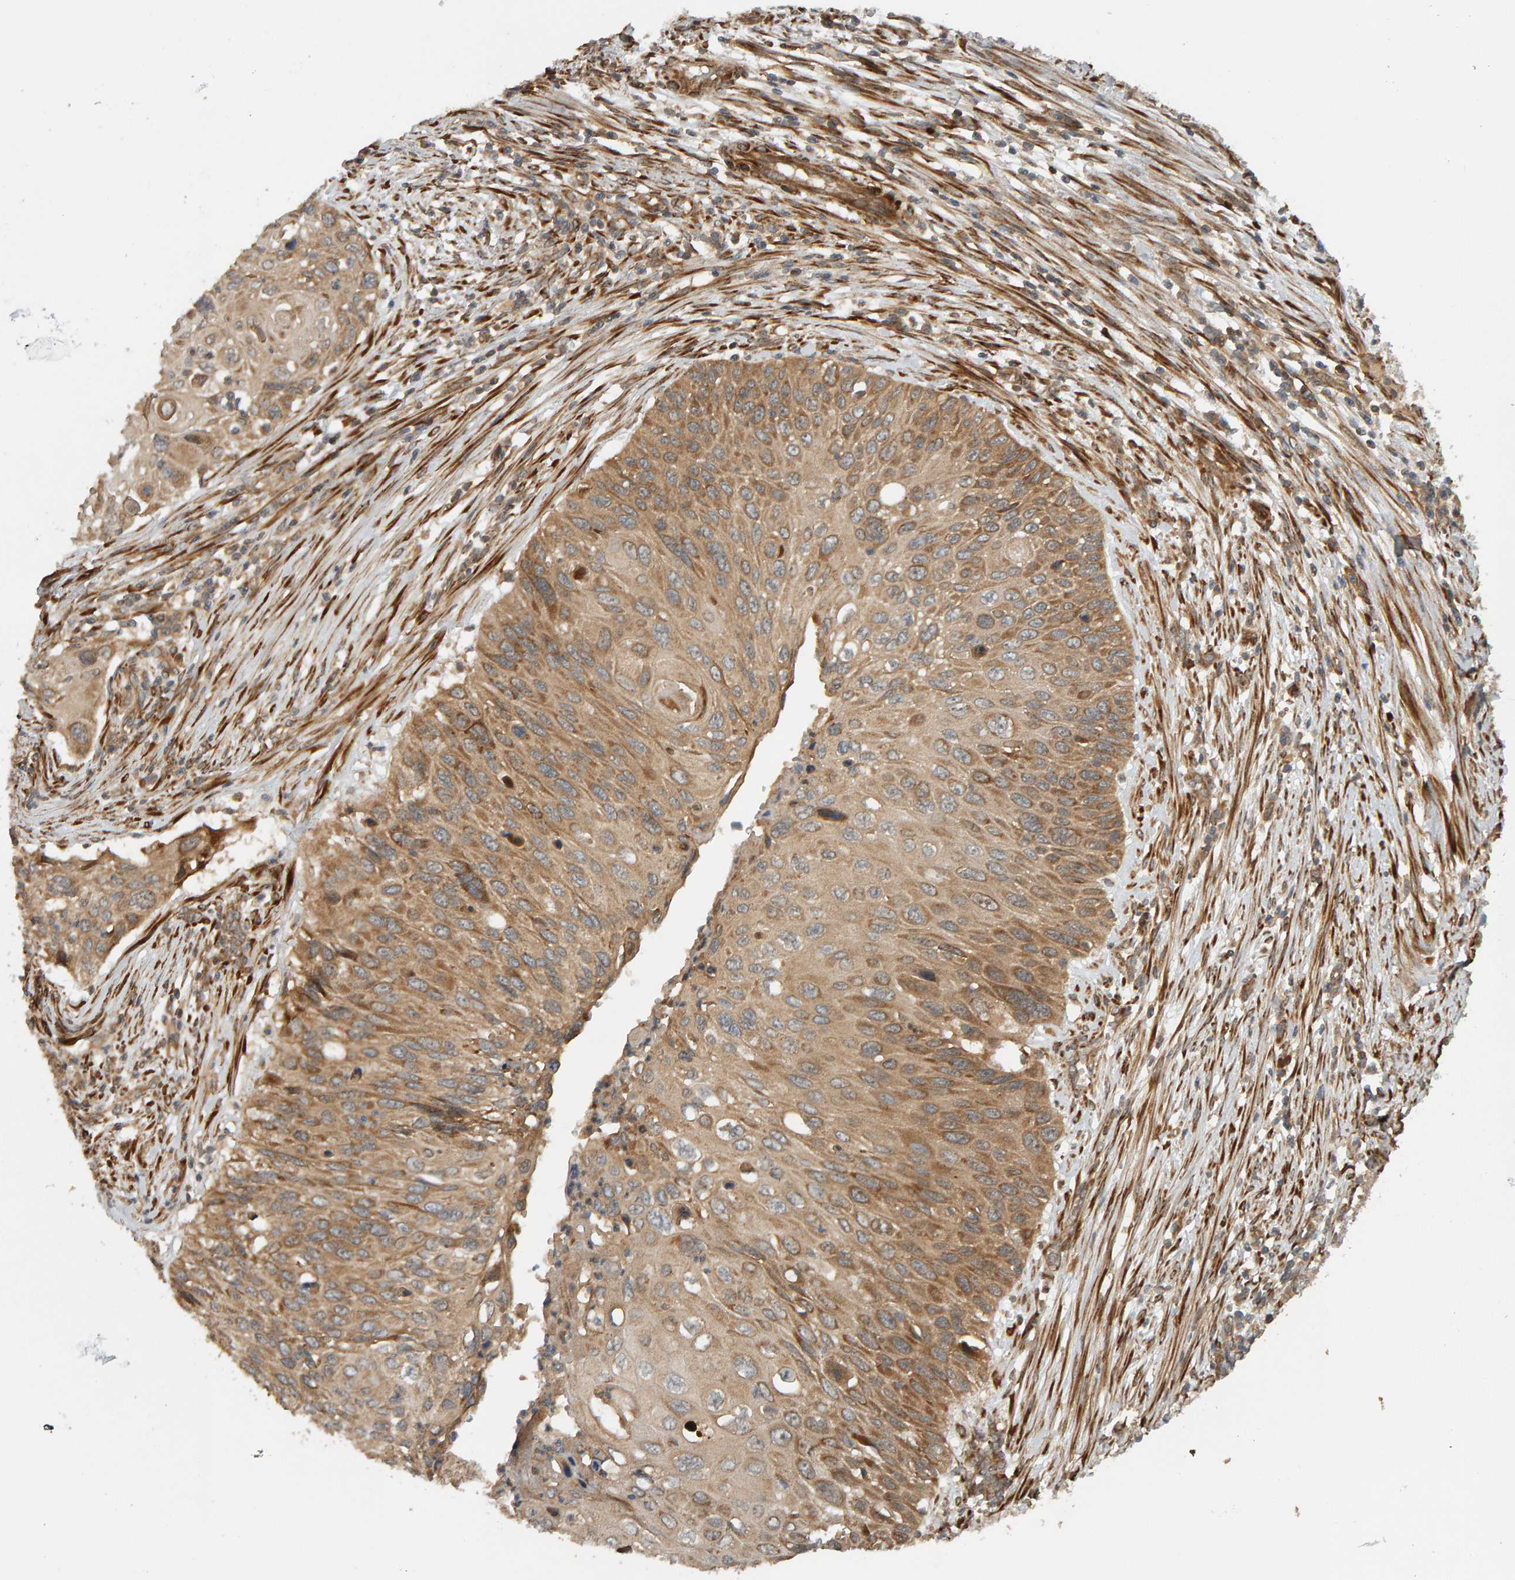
{"staining": {"intensity": "moderate", "quantity": ">75%", "location": "cytoplasmic/membranous"}, "tissue": "cervical cancer", "cell_type": "Tumor cells", "image_type": "cancer", "snomed": [{"axis": "morphology", "description": "Squamous cell carcinoma, NOS"}, {"axis": "topography", "description": "Cervix"}], "caption": "Moderate cytoplasmic/membranous staining for a protein is appreciated in about >75% of tumor cells of cervical squamous cell carcinoma using immunohistochemistry.", "gene": "ZFAND1", "patient": {"sex": "female", "age": 70}}